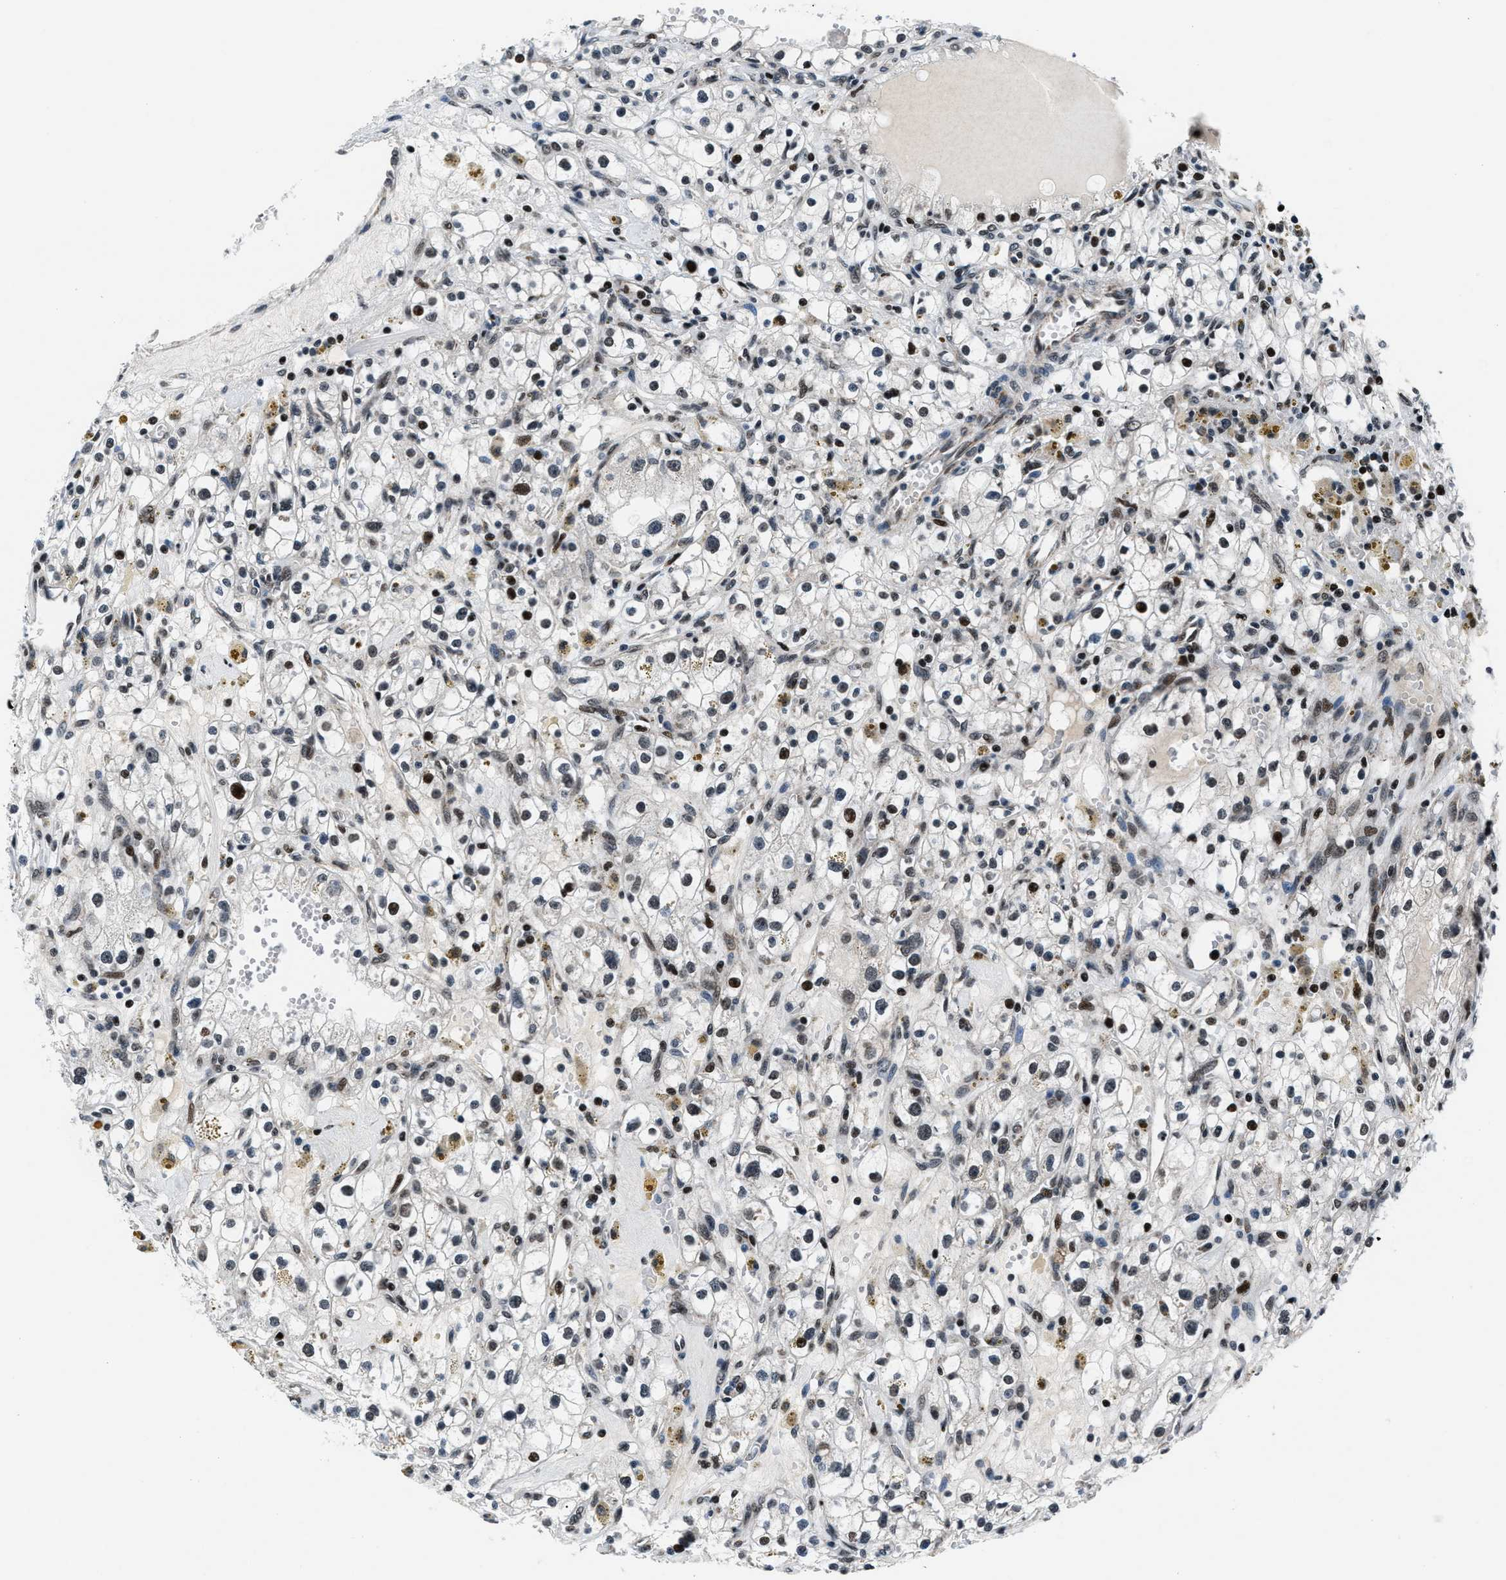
{"staining": {"intensity": "moderate", "quantity": "<25%", "location": "nuclear"}, "tissue": "renal cancer", "cell_type": "Tumor cells", "image_type": "cancer", "snomed": [{"axis": "morphology", "description": "Adenocarcinoma, NOS"}, {"axis": "topography", "description": "Kidney"}], "caption": "Human renal adenocarcinoma stained for a protein (brown) shows moderate nuclear positive expression in about <25% of tumor cells.", "gene": "PRRC2B", "patient": {"sex": "male", "age": 56}}